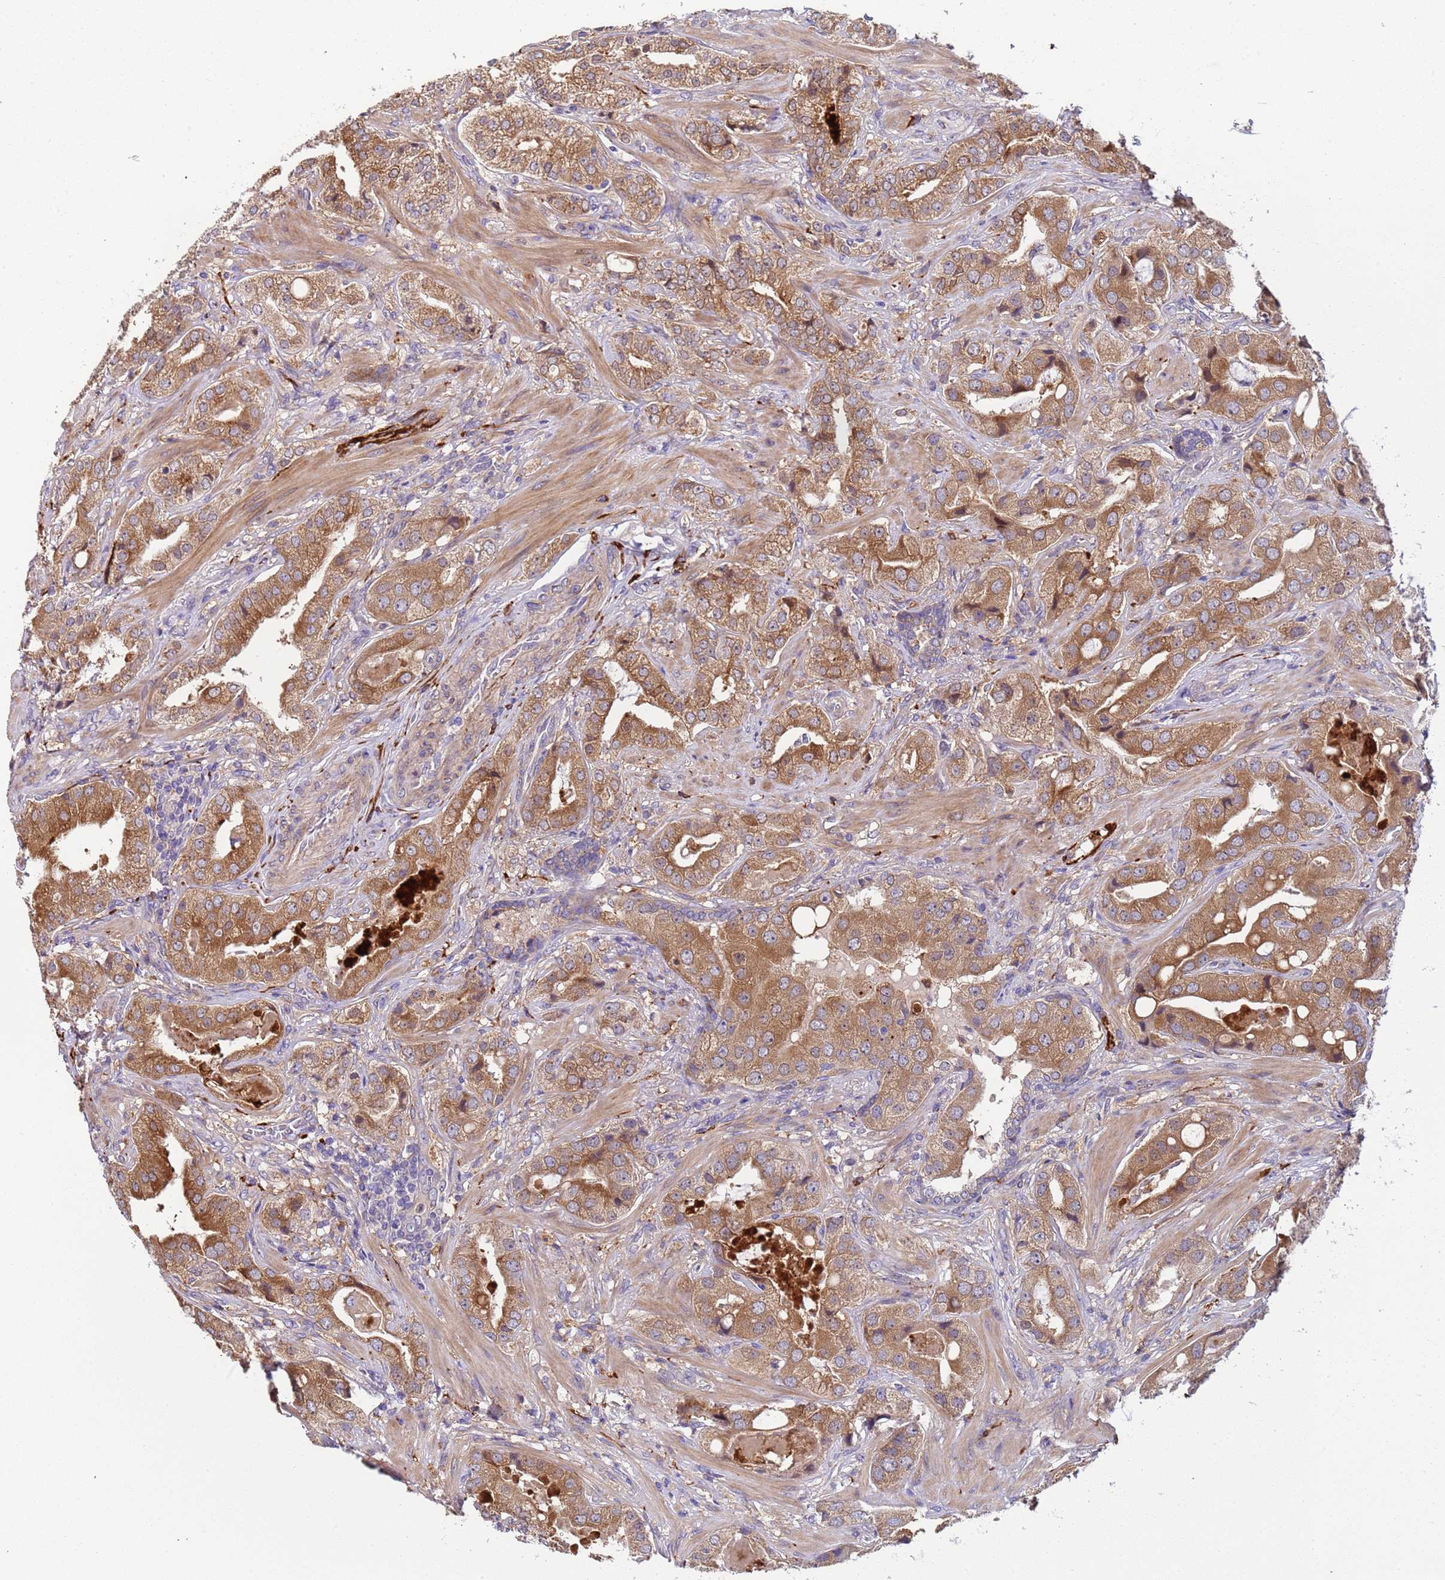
{"staining": {"intensity": "moderate", "quantity": ">75%", "location": "cytoplasmic/membranous"}, "tissue": "prostate cancer", "cell_type": "Tumor cells", "image_type": "cancer", "snomed": [{"axis": "morphology", "description": "Adenocarcinoma, High grade"}, {"axis": "topography", "description": "Prostate"}], "caption": "A micrograph showing moderate cytoplasmic/membranous staining in about >75% of tumor cells in prostate high-grade adenocarcinoma, as visualized by brown immunohistochemical staining.", "gene": "PAQR7", "patient": {"sex": "male", "age": 63}}